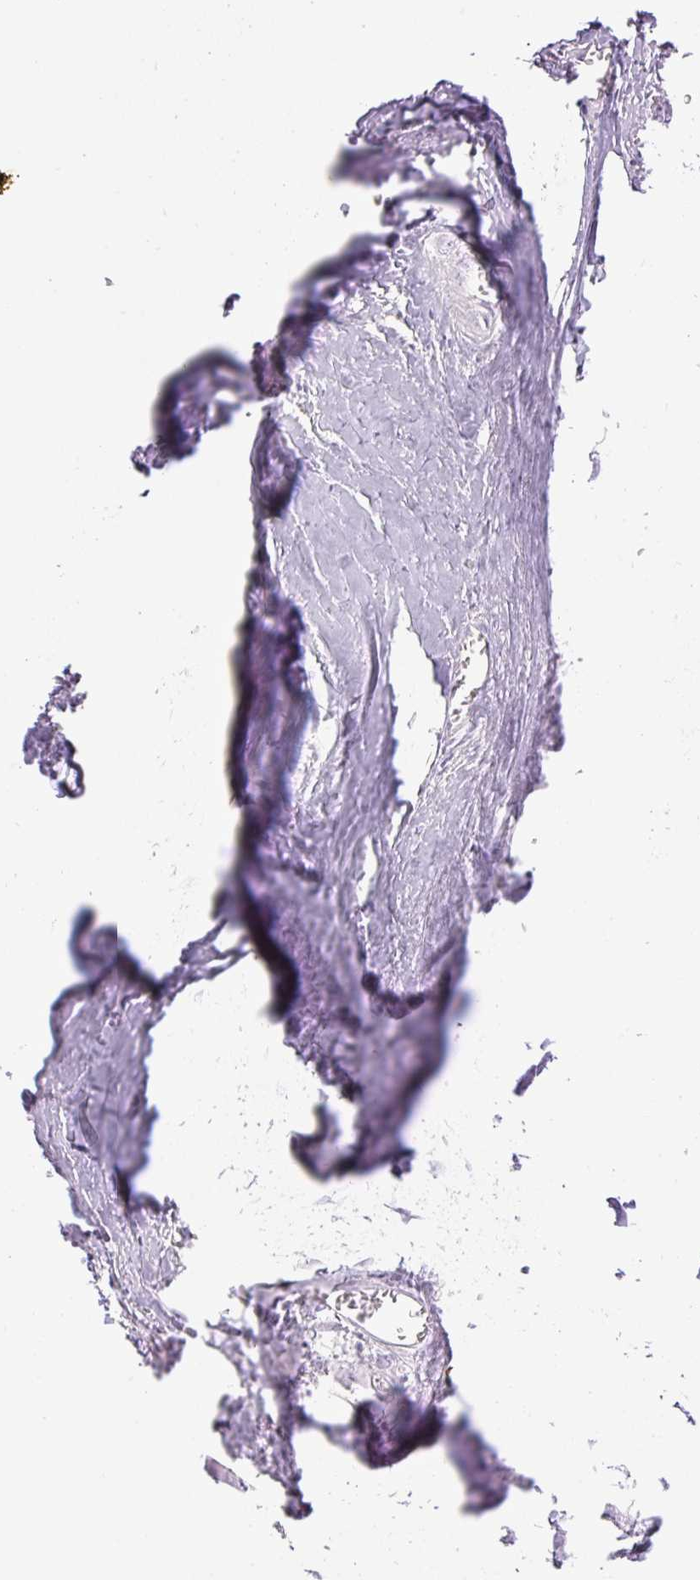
{"staining": {"intensity": "negative", "quantity": "none", "location": "none"}, "tissue": "soft tissue", "cell_type": "Chondrocytes", "image_type": "normal", "snomed": [{"axis": "morphology", "description": "Normal tissue, NOS"}, {"axis": "topography", "description": "Cartilage tissue"}], "caption": "High magnification brightfield microscopy of normal soft tissue stained with DAB (3,3'-diaminobenzidine) (brown) and counterstained with hematoxylin (blue): chondrocytes show no significant staining. (Brightfield microscopy of DAB IHC at high magnification).", "gene": "SEPTIN10", "patient": {"sex": "male", "age": 57}}